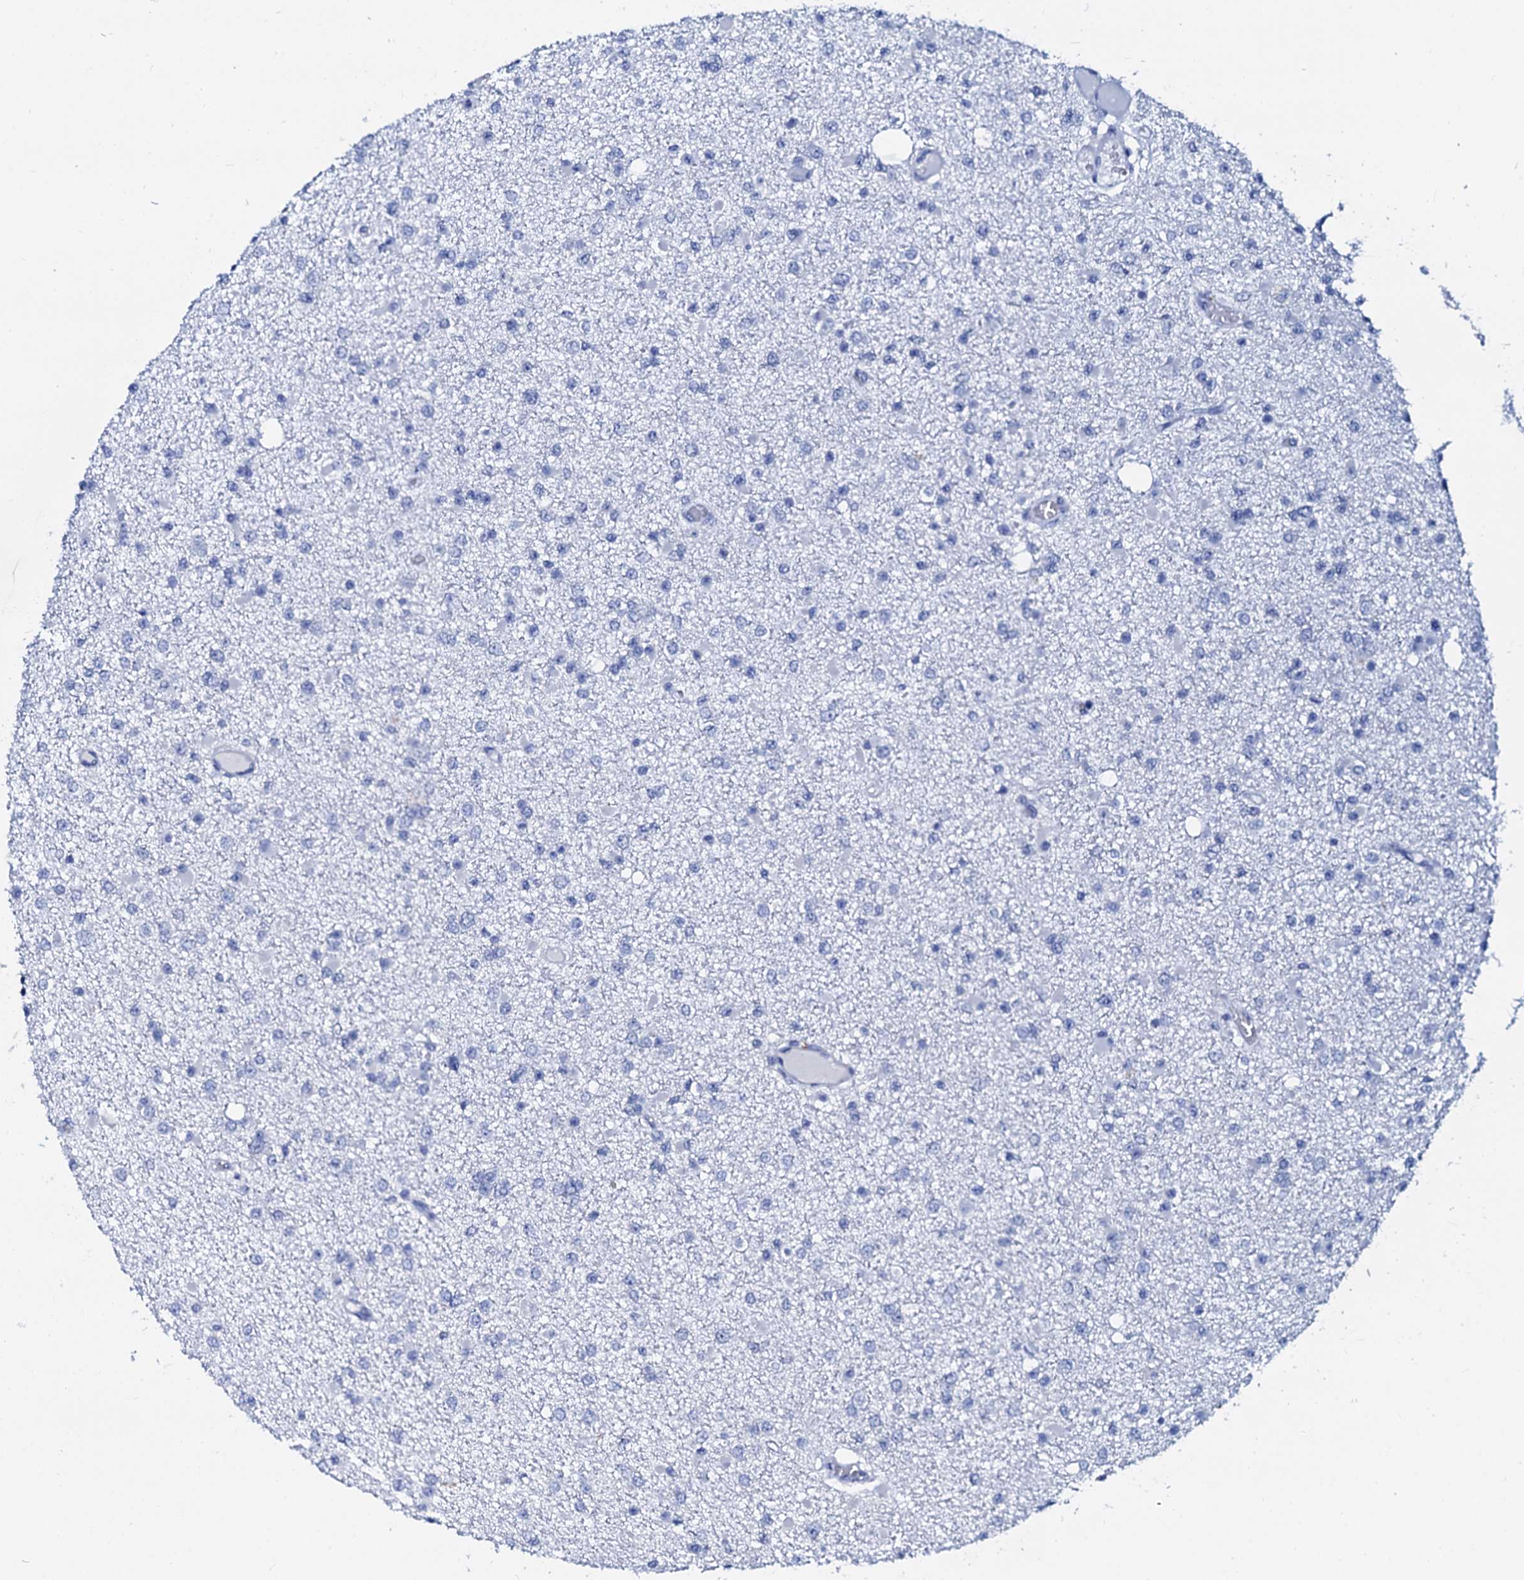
{"staining": {"intensity": "negative", "quantity": "none", "location": "none"}, "tissue": "glioma", "cell_type": "Tumor cells", "image_type": "cancer", "snomed": [{"axis": "morphology", "description": "Glioma, malignant, Low grade"}, {"axis": "topography", "description": "Brain"}], "caption": "Immunohistochemical staining of human glioma shows no significant staining in tumor cells.", "gene": "SLC37A4", "patient": {"sex": "female", "age": 22}}